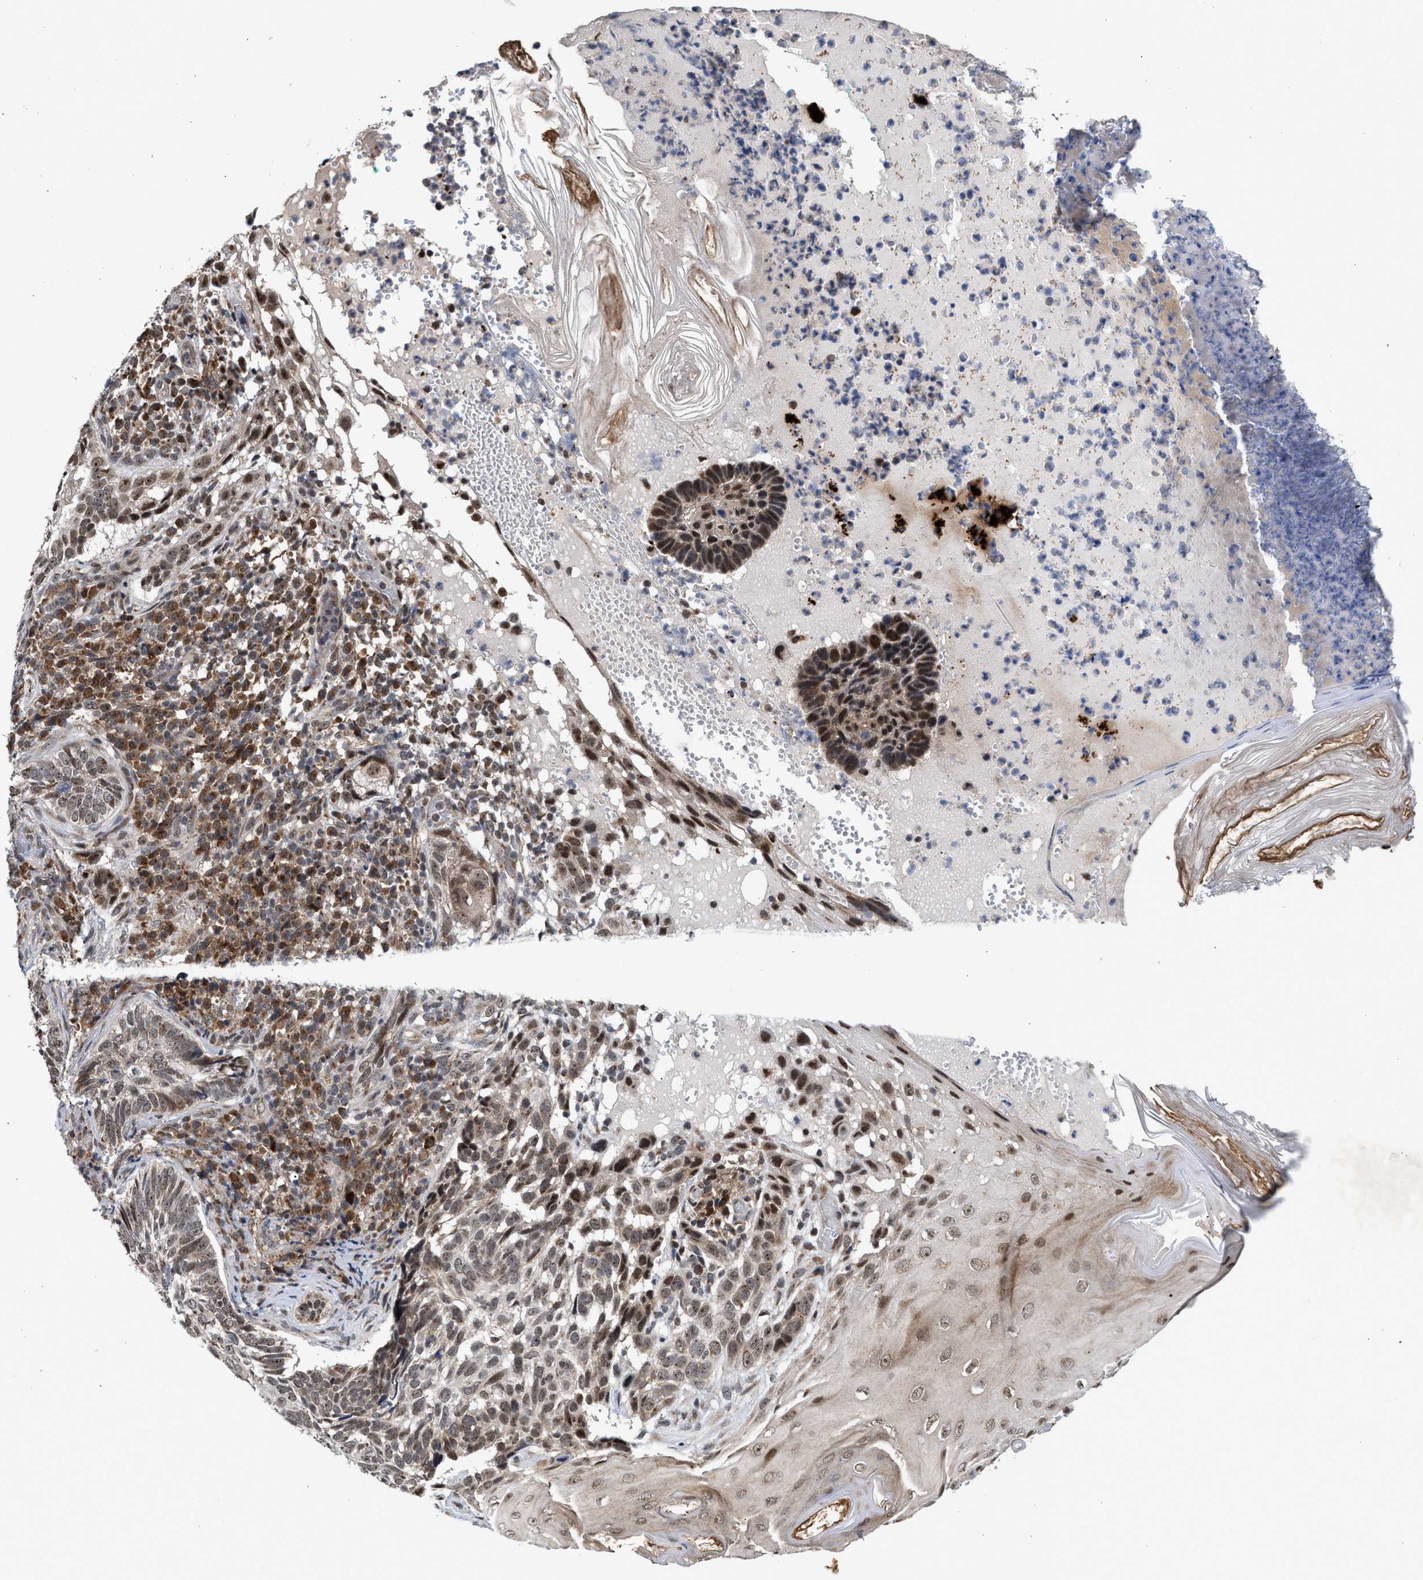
{"staining": {"intensity": "weak", "quantity": "<25%", "location": "cytoplasmic/membranous"}, "tissue": "skin cancer", "cell_type": "Tumor cells", "image_type": "cancer", "snomed": [{"axis": "morphology", "description": "Basal cell carcinoma"}, {"axis": "topography", "description": "Skin"}], "caption": "An immunohistochemistry (IHC) histopathology image of skin cancer is shown. There is no staining in tumor cells of skin cancer.", "gene": "MKNK2", "patient": {"sex": "female", "age": 89}}